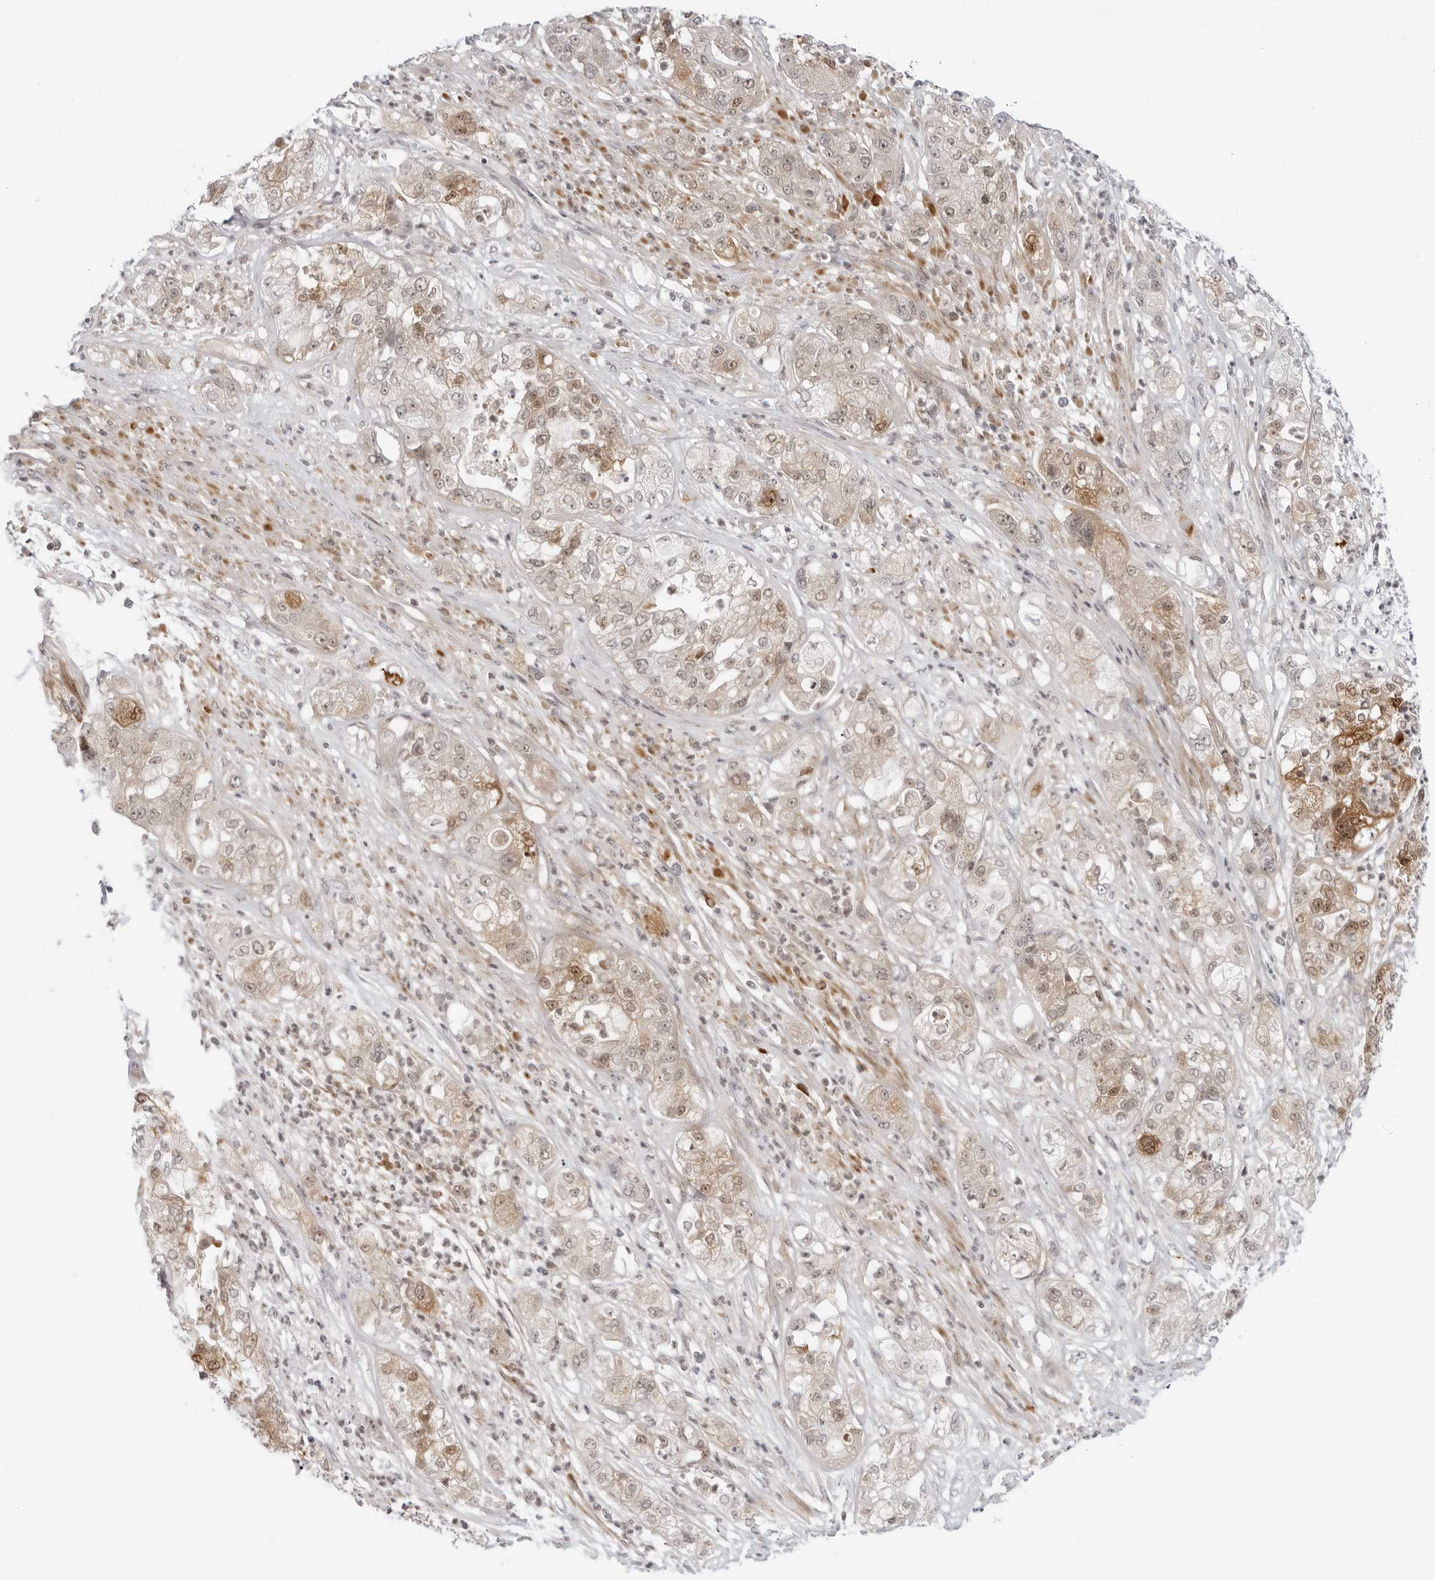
{"staining": {"intensity": "moderate", "quantity": "<25%", "location": "cytoplasmic/membranous,nuclear"}, "tissue": "pancreatic cancer", "cell_type": "Tumor cells", "image_type": "cancer", "snomed": [{"axis": "morphology", "description": "Adenocarcinoma, NOS"}, {"axis": "topography", "description": "Pancreas"}], "caption": "Moderate cytoplasmic/membranous and nuclear staining for a protein is appreciated in approximately <25% of tumor cells of pancreatic adenocarcinoma using IHC.", "gene": "SUGCT", "patient": {"sex": "female", "age": 78}}